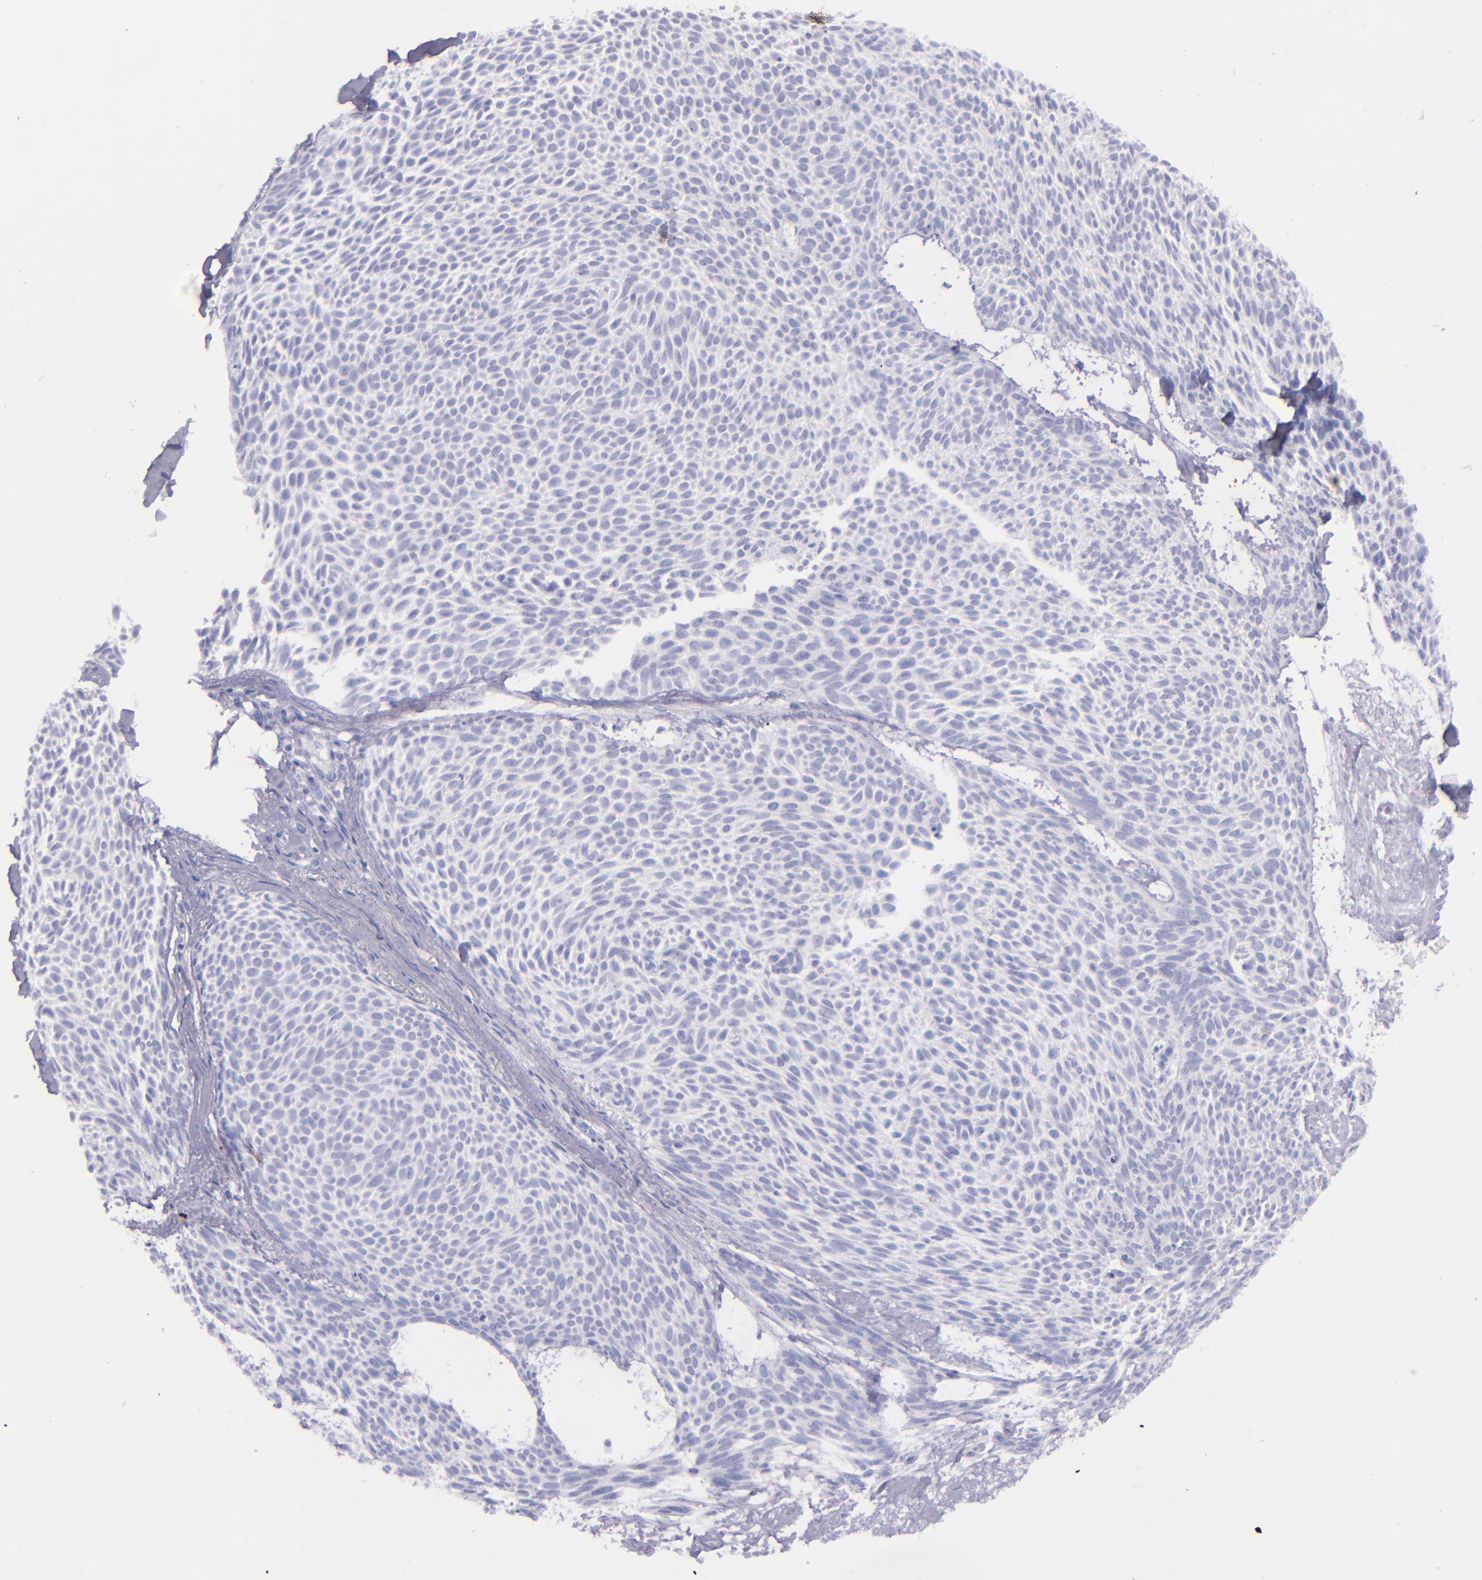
{"staining": {"intensity": "negative", "quantity": "none", "location": "none"}, "tissue": "skin cancer", "cell_type": "Tumor cells", "image_type": "cancer", "snomed": [{"axis": "morphology", "description": "Basal cell carcinoma"}, {"axis": "topography", "description": "Skin"}], "caption": "This is a micrograph of immunohistochemistry (IHC) staining of skin cancer, which shows no positivity in tumor cells.", "gene": "SFTPB", "patient": {"sex": "male", "age": 84}}